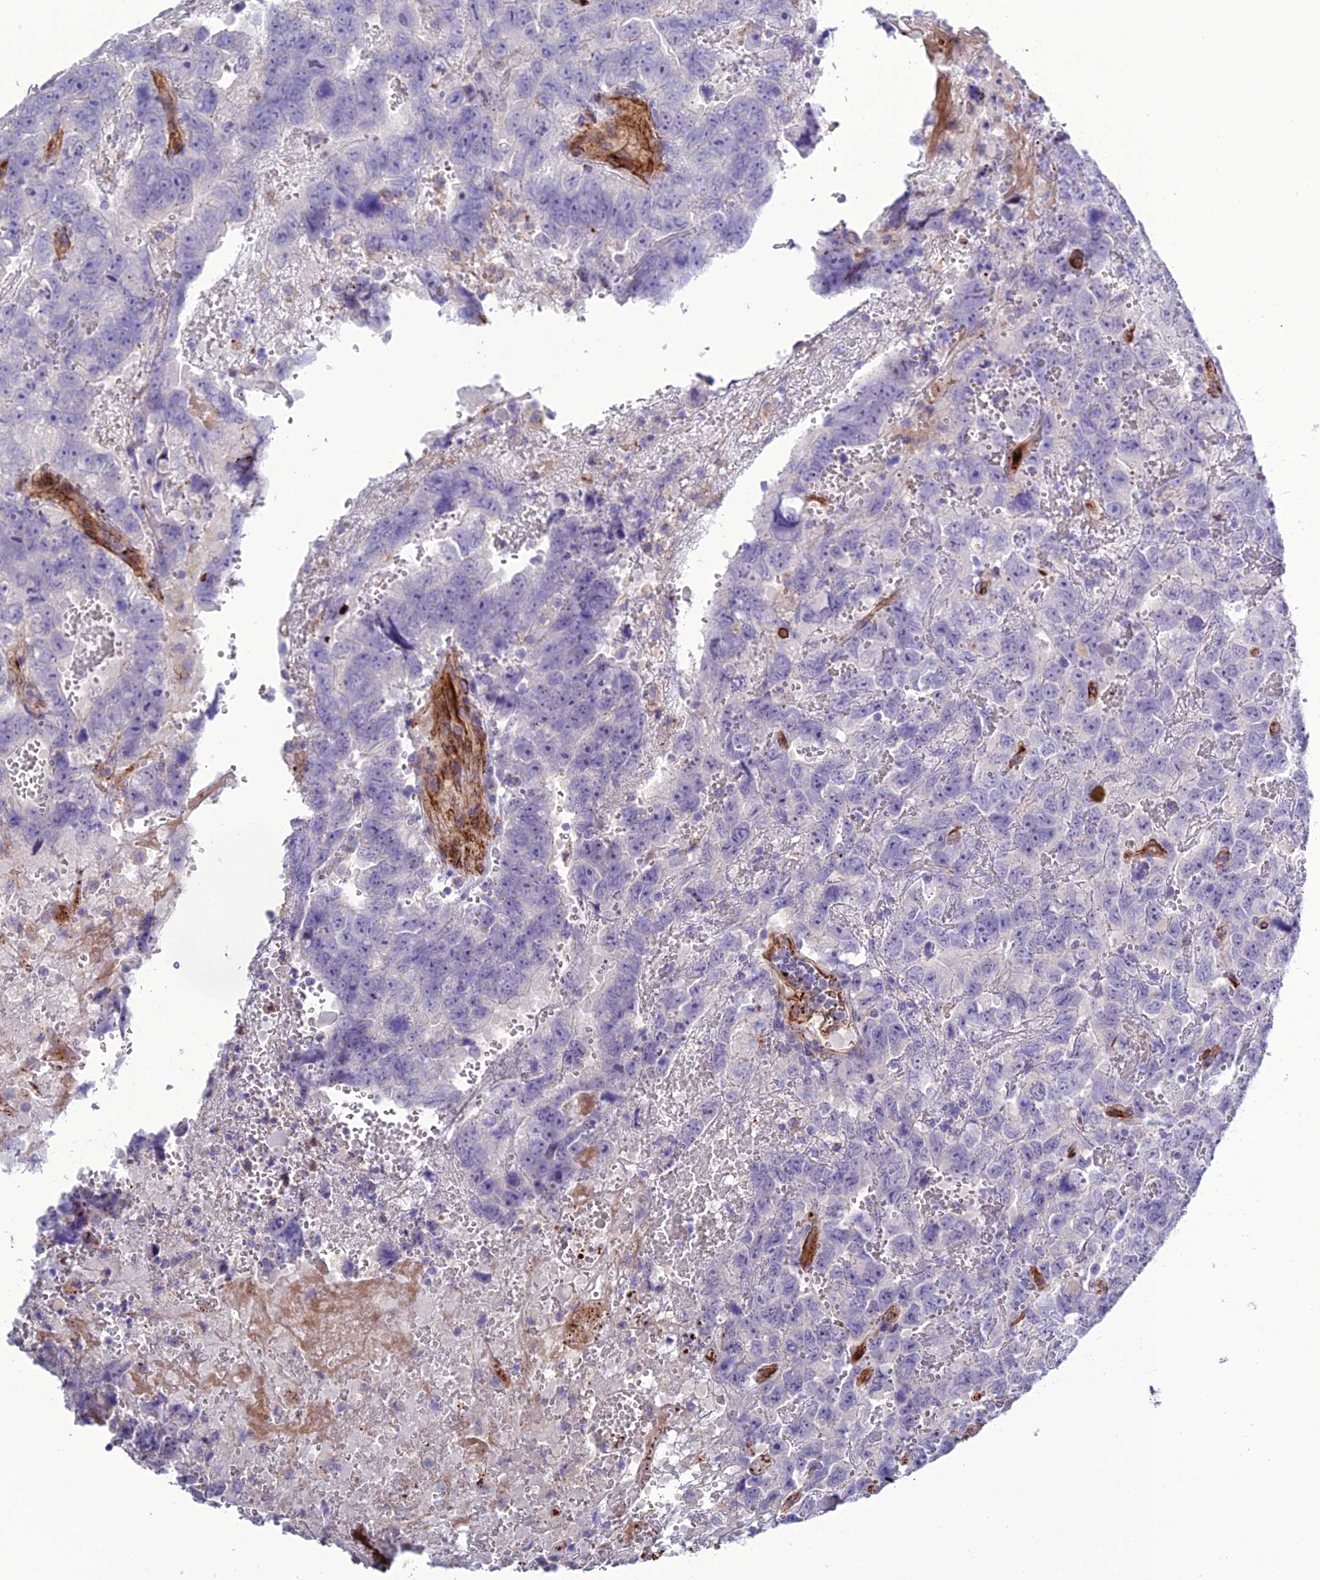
{"staining": {"intensity": "negative", "quantity": "none", "location": "none"}, "tissue": "testis cancer", "cell_type": "Tumor cells", "image_type": "cancer", "snomed": [{"axis": "morphology", "description": "Carcinoma, Embryonal, NOS"}, {"axis": "topography", "description": "Testis"}], "caption": "This is an immunohistochemistry (IHC) image of human testis cancer. There is no positivity in tumor cells.", "gene": "REX1BD", "patient": {"sex": "male", "age": 45}}